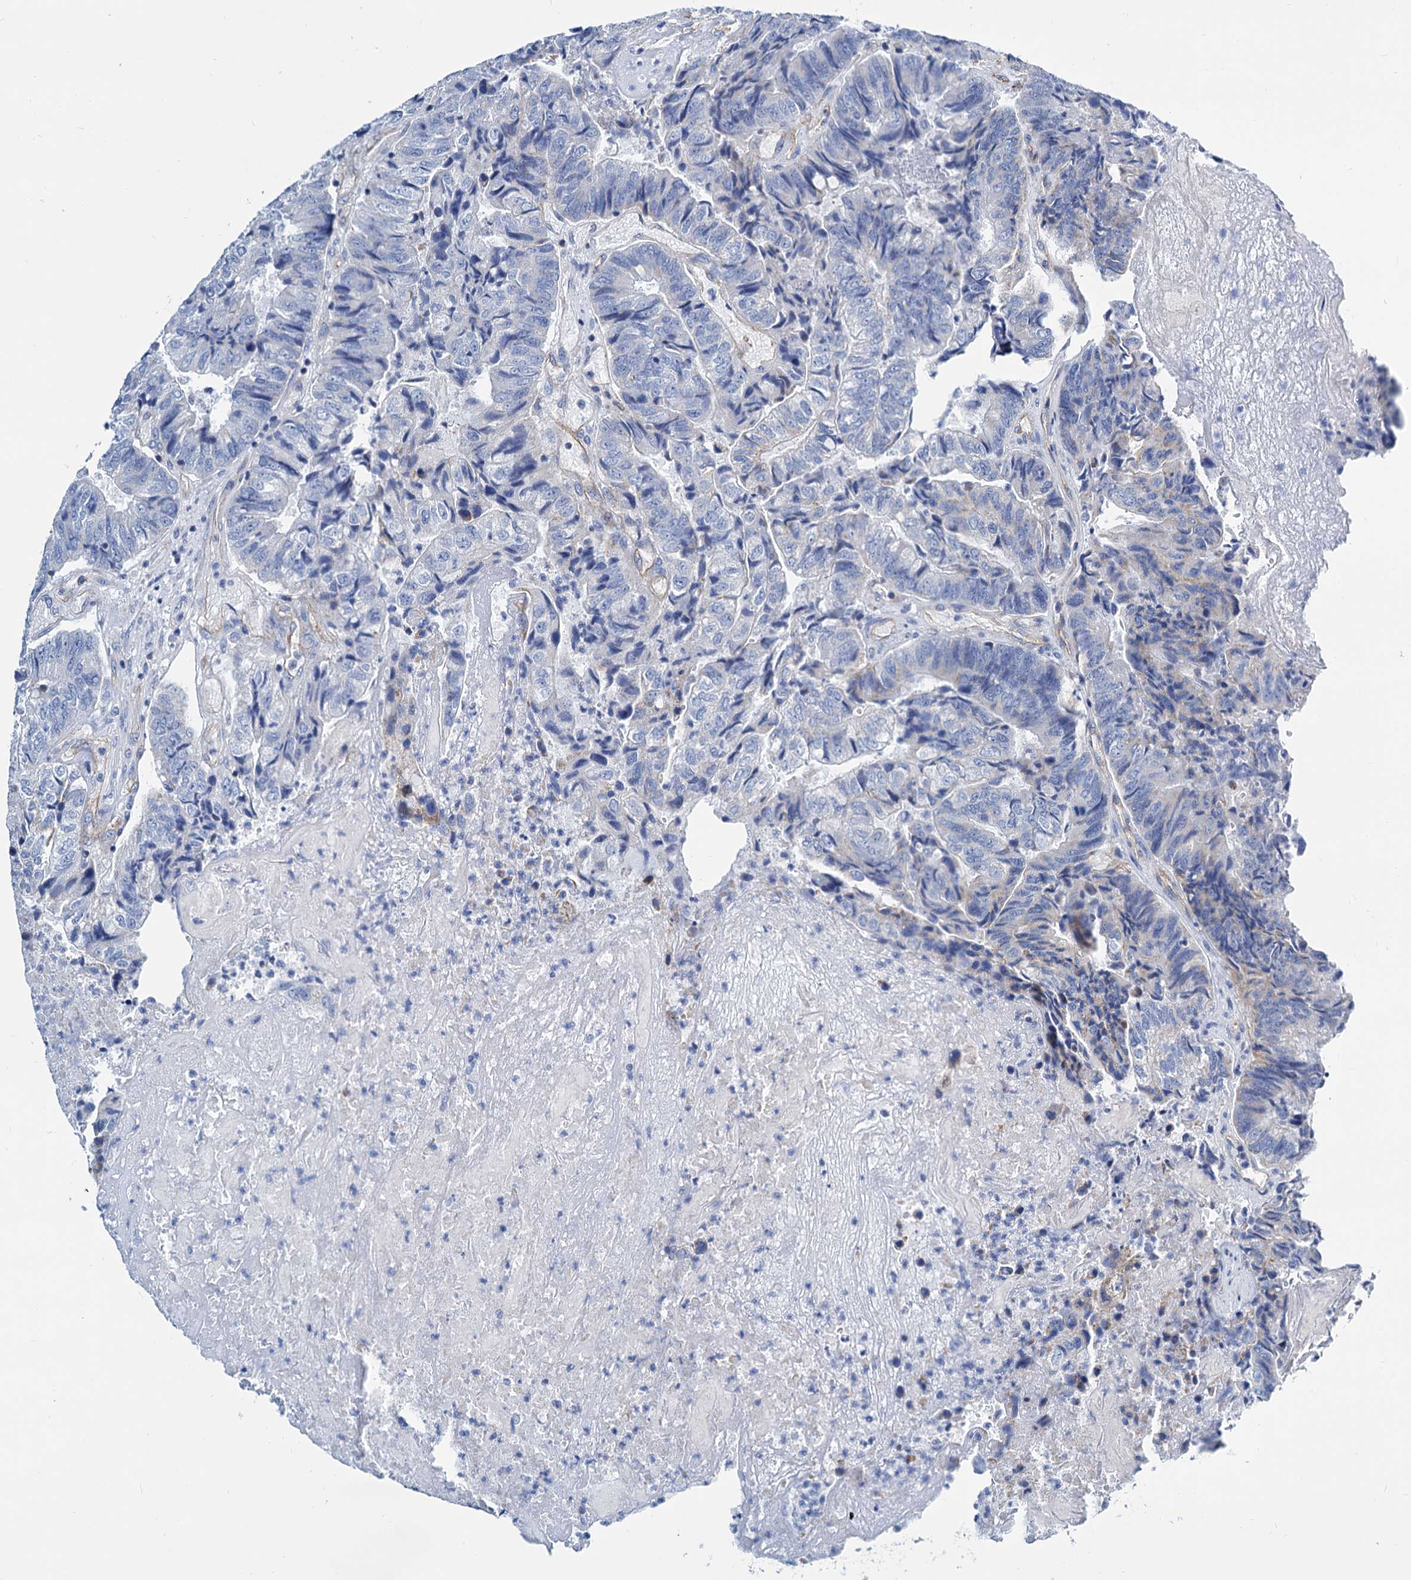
{"staining": {"intensity": "negative", "quantity": "none", "location": "none"}, "tissue": "colorectal cancer", "cell_type": "Tumor cells", "image_type": "cancer", "snomed": [{"axis": "morphology", "description": "Adenocarcinoma, NOS"}, {"axis": "topography", "description": "Colon"}], "caption": "Adenocarcinoma (colorectal) was stained to show a protein in brown. There is no significant staining in tumor cells.", "gene": "SLC1A3", "patient": {"sex": "female", "age": 67}}